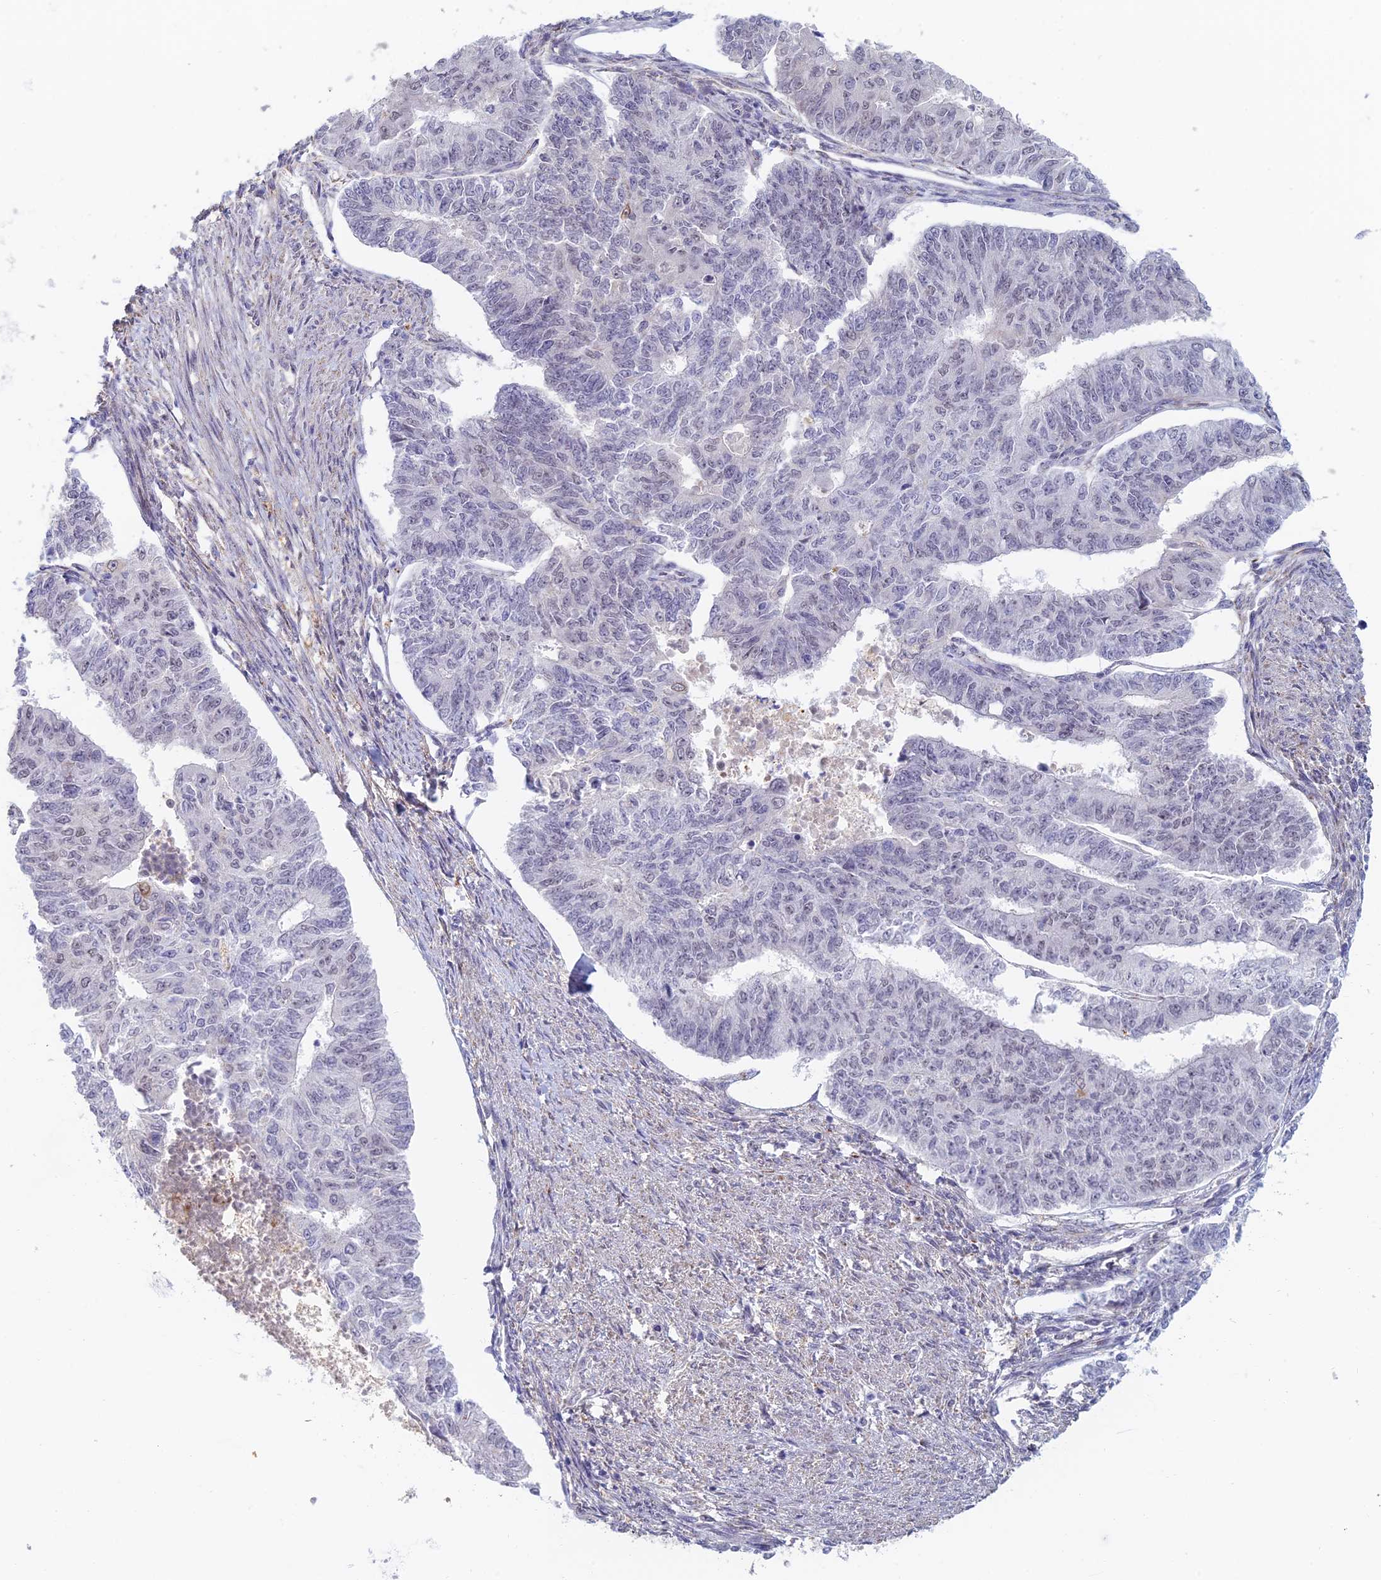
{"staining": {"intensity": "negative", "quantity": "none", "location": "none"}, "tissue": "endometrial cancer", "cell_type": "Tumor cells", "image_type": "cancer", "snomed": [{"axis": "morphology", "description": "Adenocarcinoma, NOS"}, {"axis": "topography", "description": "Endometrium"}], "caption": "Human endometrial cancer stained for a protein using IHC displays no staining in tumor cells.", "gene": "ZUP1", "patient": {"sex": "female", "age": 32}}